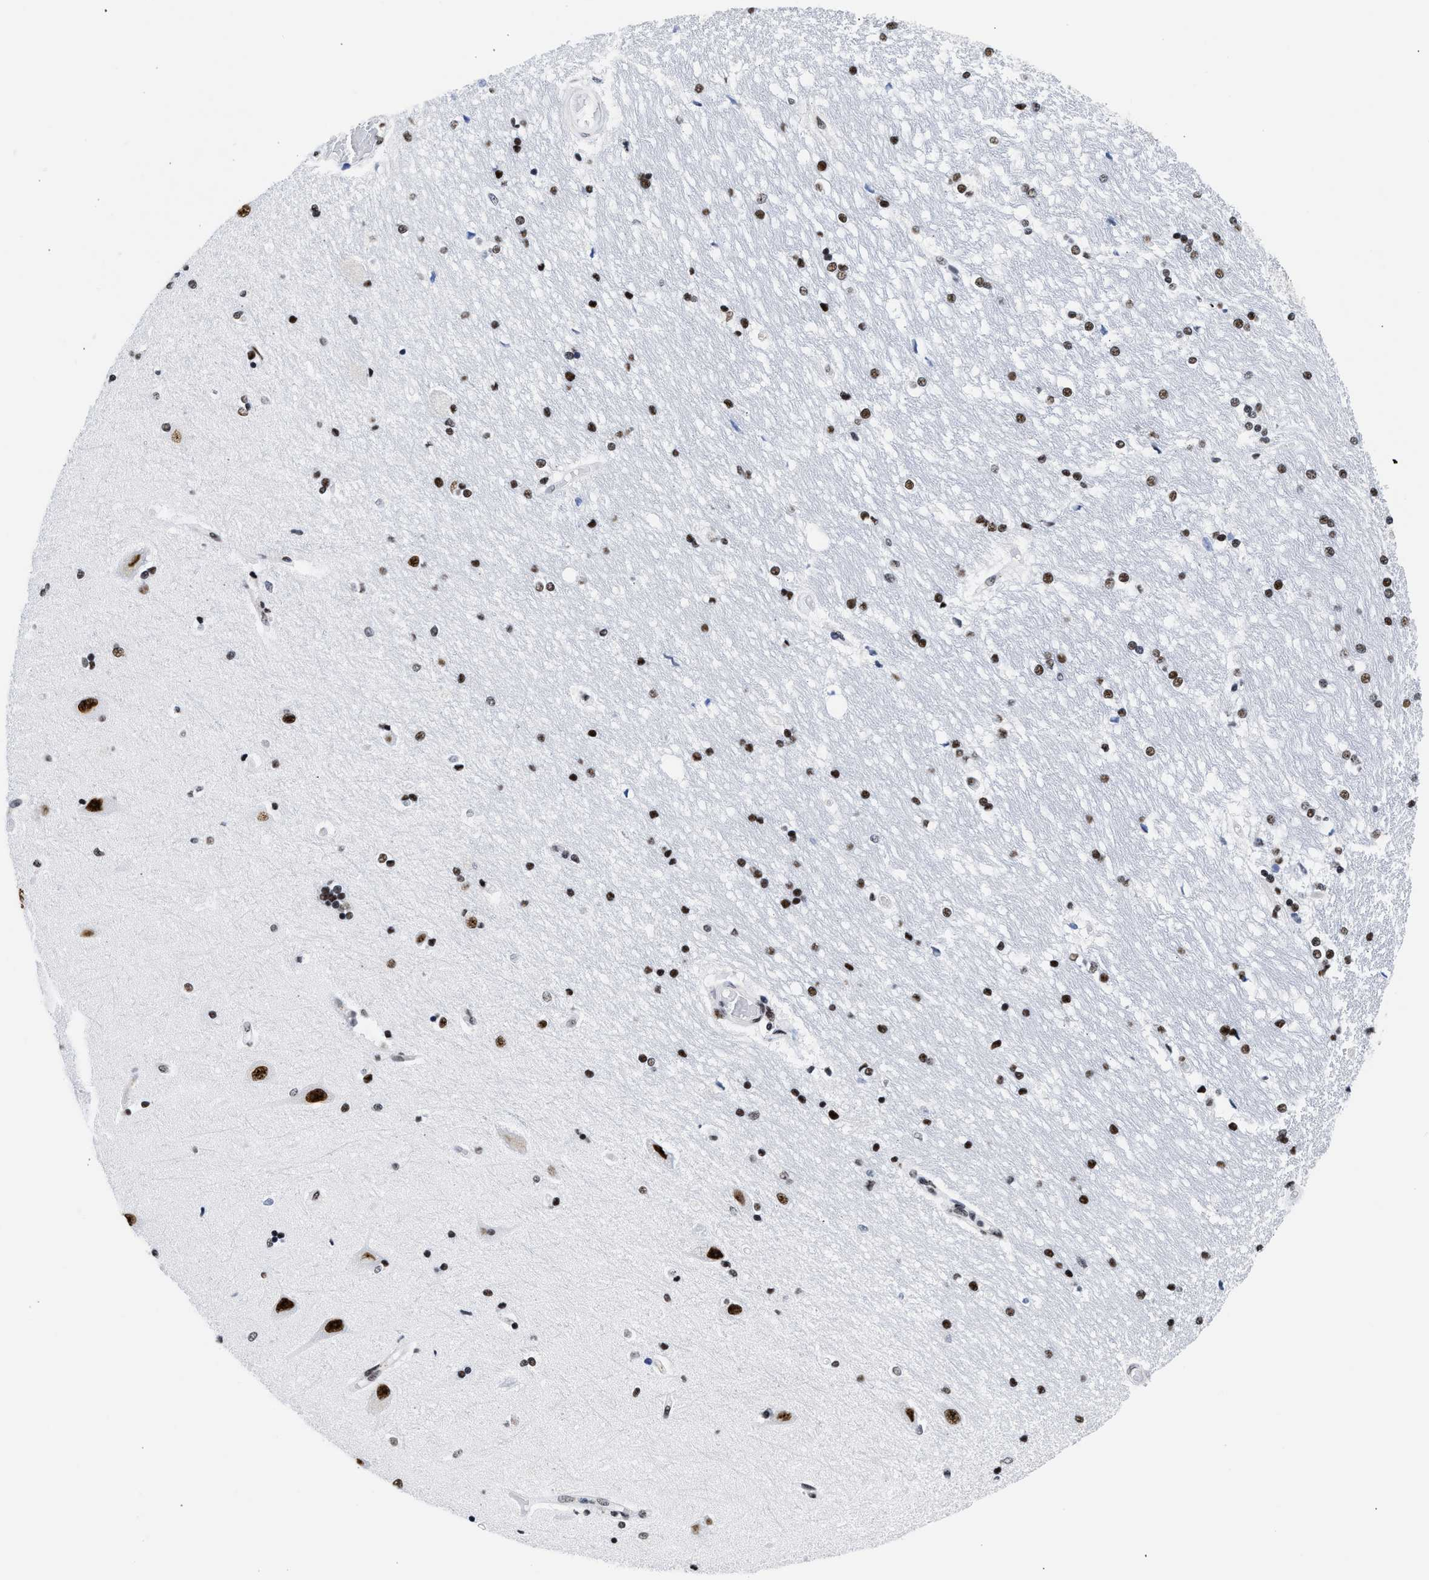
{"staining": {"intensity": "moderate", "quantity": "25%-75%", "location": "nuclear"}, "tissue": "hippocampus", "cell_type": "Glial cells", "image_type": "normal", "snomed": [{"axis": "morphology", "description": "Normal tissue, NOS"}, {"axis": "topography", "description": "Hippocampus"}], "caption": "Brown immunohistochemical staining in benign hippocampus shows moderate nuclear staining in about 25%-75% of glial cells. The staining was performed using DAB (3,3'-diaminobenzidine) to visualize the protein expression in brown, while the nuclei were stained in blue with hematoxylin (Magnification: 20x).", "gene": "RBM8A", "patient": {"sex": "male", "age": 45}}